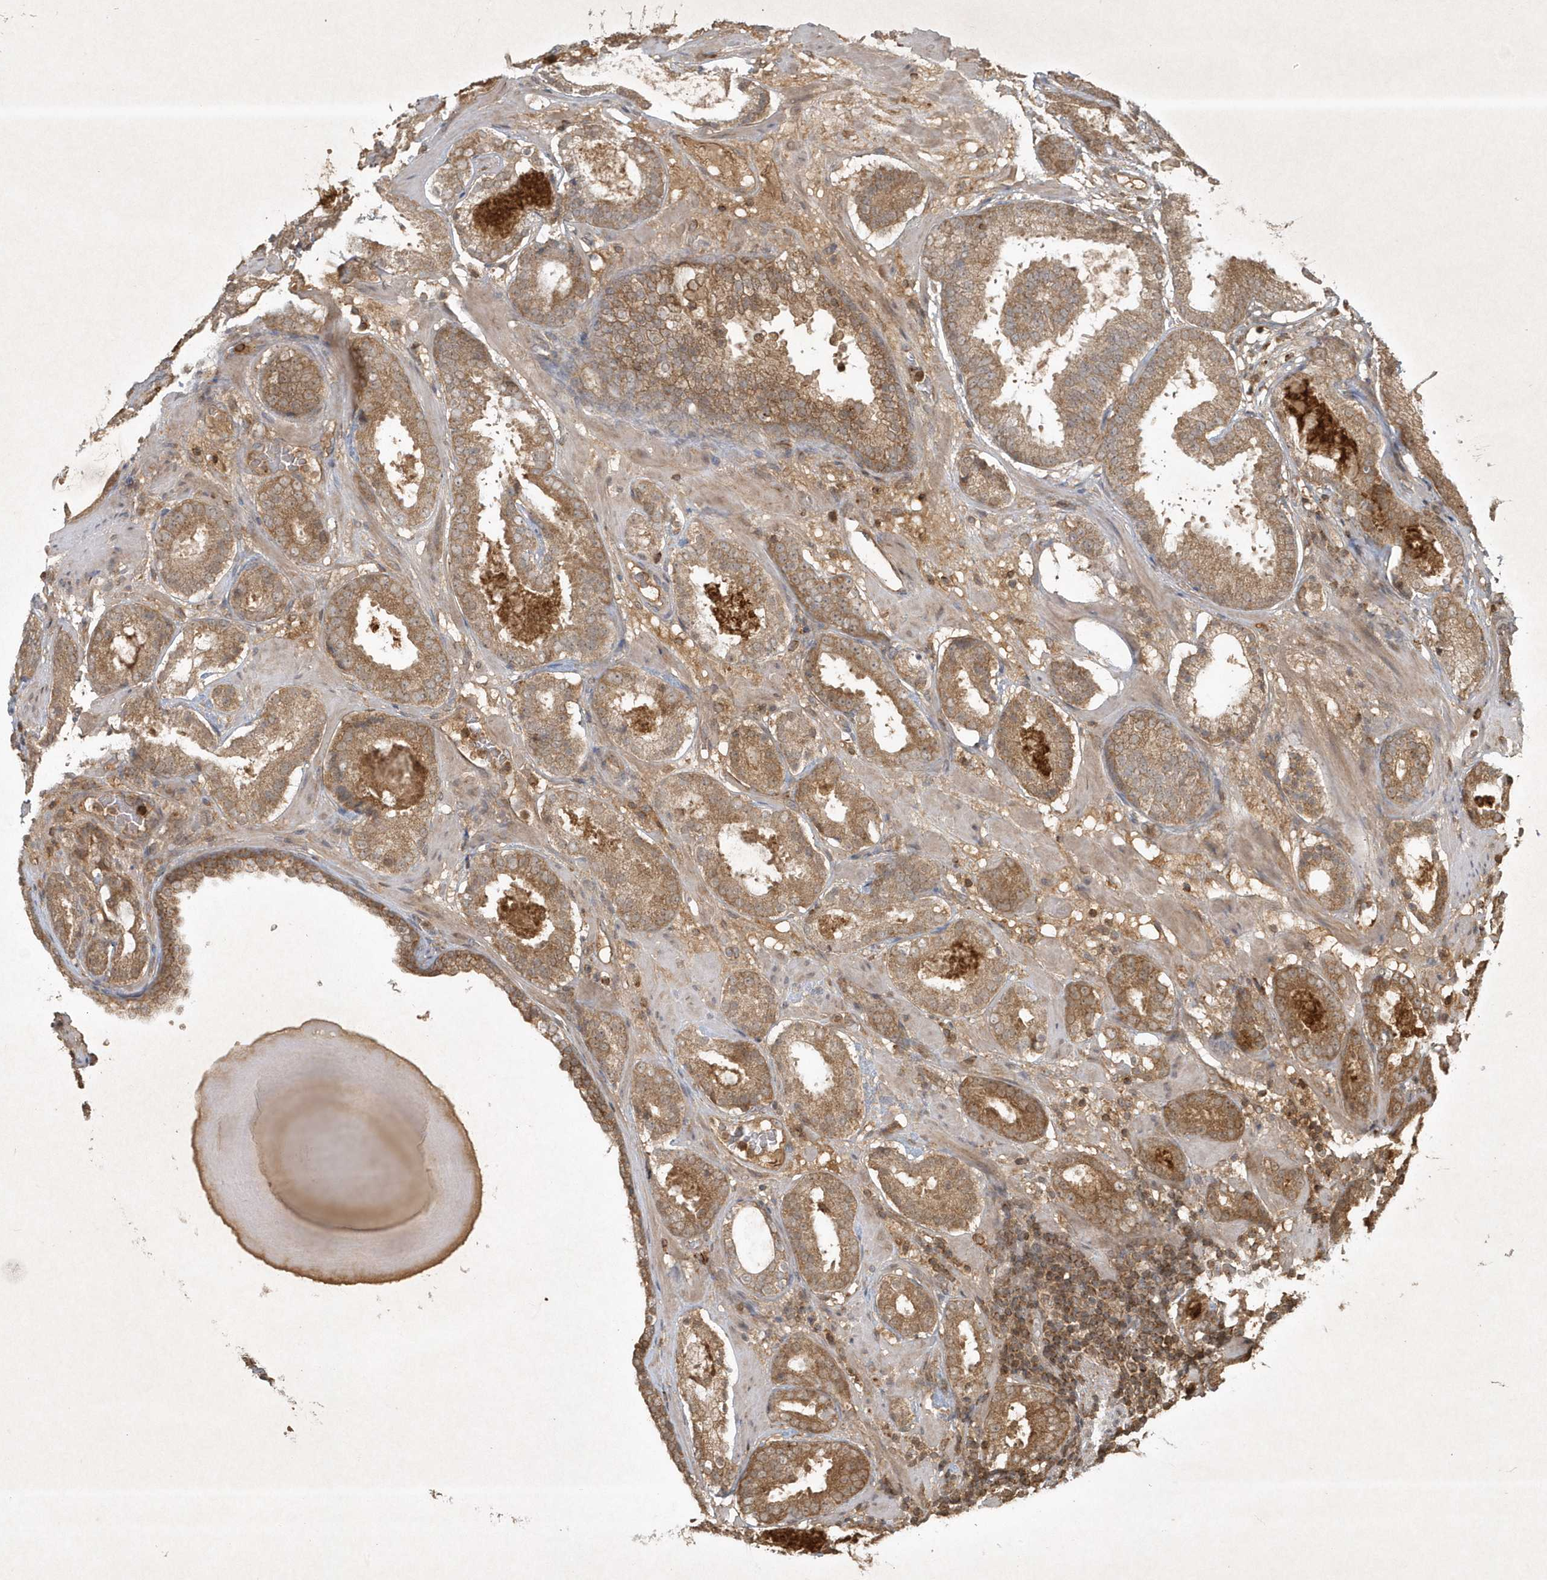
{"staining": {"intensity": "moderate", "quantity": ">75%", "location": "cytoplasmic/membranous"}, "tissue": "prostate cancer", "cell_type": "Tumor cells", "image_type": "cancer", "snomed": [{"axis": "morphology", "description": "Adenocarcinoma, Low grade"}, {"axis": "topography", "description": "Prostate"}], "caption": "A medium amount of moderate cytoplasmic/membranous positivity is seen in about >75% of tumor cells in prostate cancer (low-grade adenocarcinoma) tissue.", "gene": "PLTP", "patient": {"sex": "male", "age": 69}}